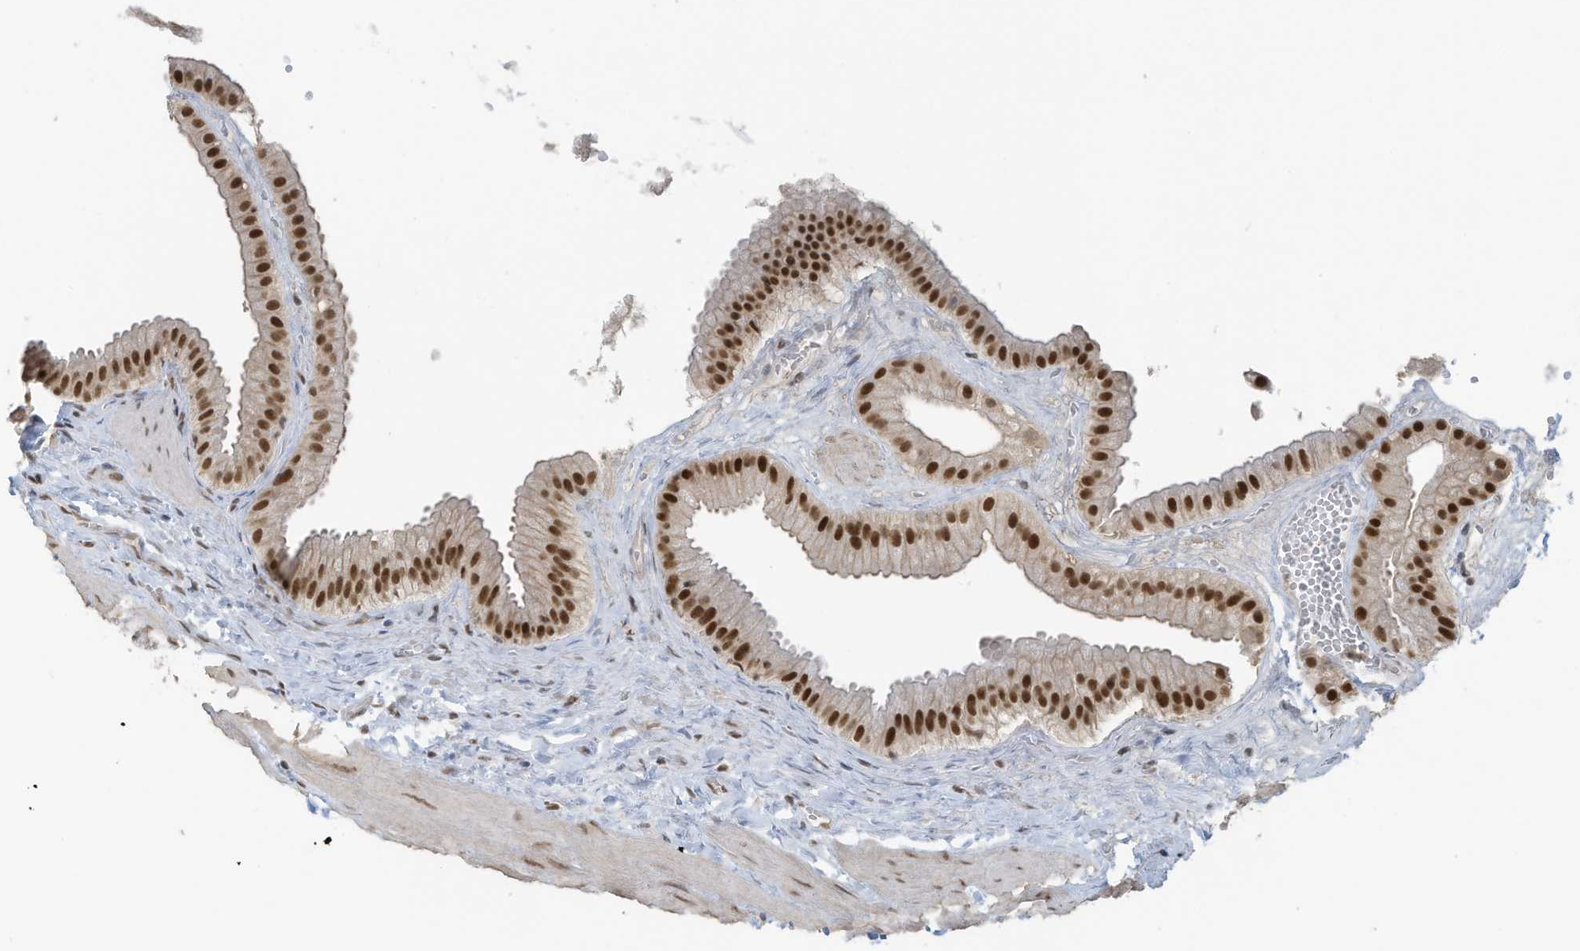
{"staining": {"intensity": "strong", "quantity": ">75%", "location": "nuclear"}, "tissue": "gallbladder", "cell_type": "Glandular cells", "image_type": "normal", "snomed": [{"axis": "morphology", "description": "Normal tissue, NOS"}, {"axis": "topography", "description": "Gallbladder"}], "caption": "Immunohistochemical staining of normal human gallbladder displays strong nuclear protein expression in about >75% of glandular cells.", "gene": "DBR1", "patient": {"sex": "male", "age": 55}}